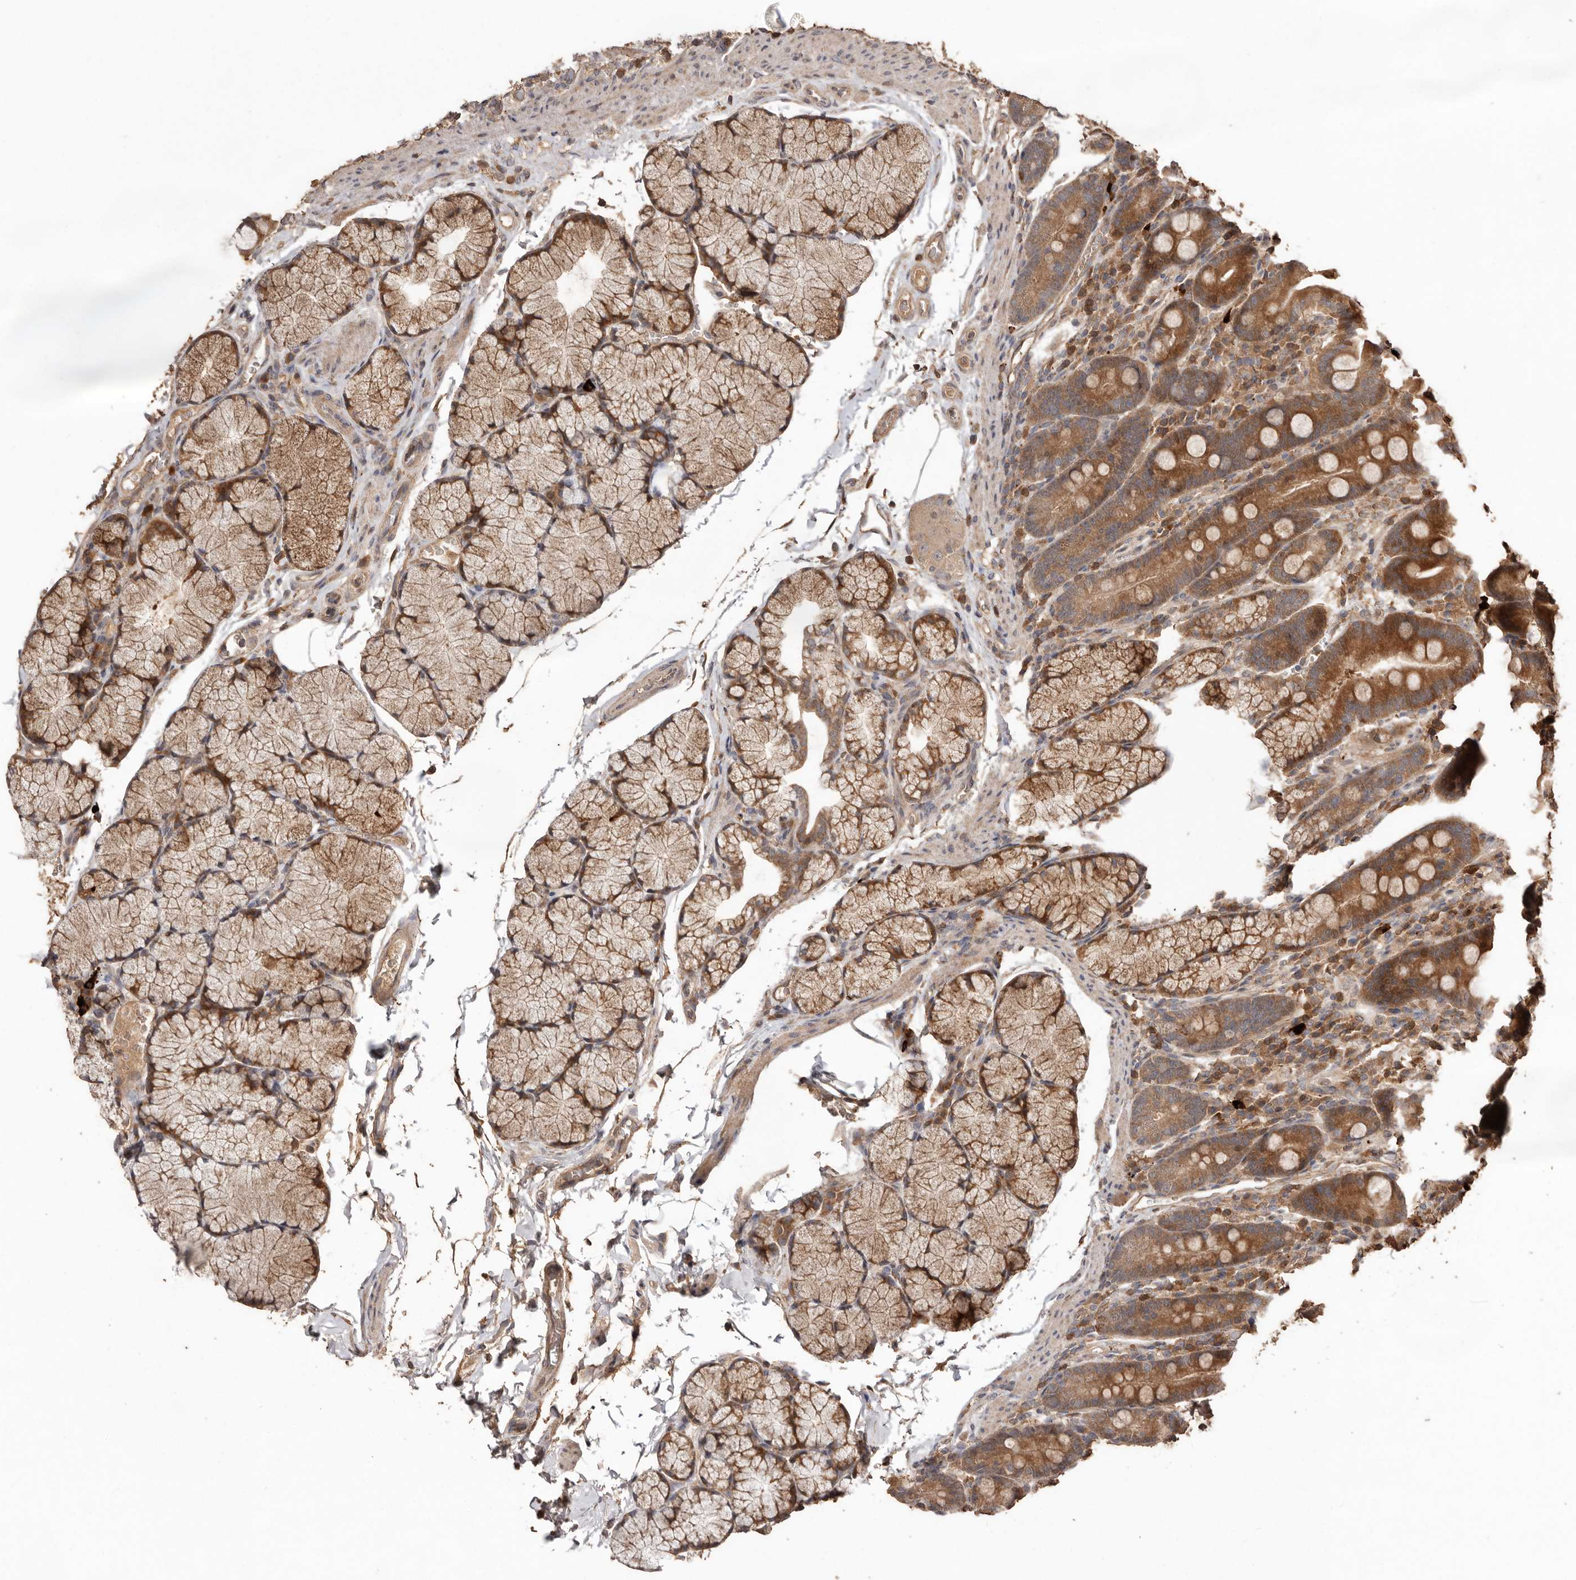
{"staining": {"intensity": "moderate", "quantity": ">75%", "location": "cytoplasmic/membranous"}, "tissue": "duodenum", "cell_type": "Glandular cells", "image_type": "normal", "snomed": [{"axis": "morphology", "description": "Normal tissue, NOS"}, {"axis": "topography", "description": "Duodenum"}], "caption": "A high-resolution micrograph shows IHC staining of benign duodenum, which demonstrates moderate cytoplasmic/membranous staining in about >75% of glandular cells.", "gene": "RWDD1", "patient": {"sex": "male", "age": 35}}